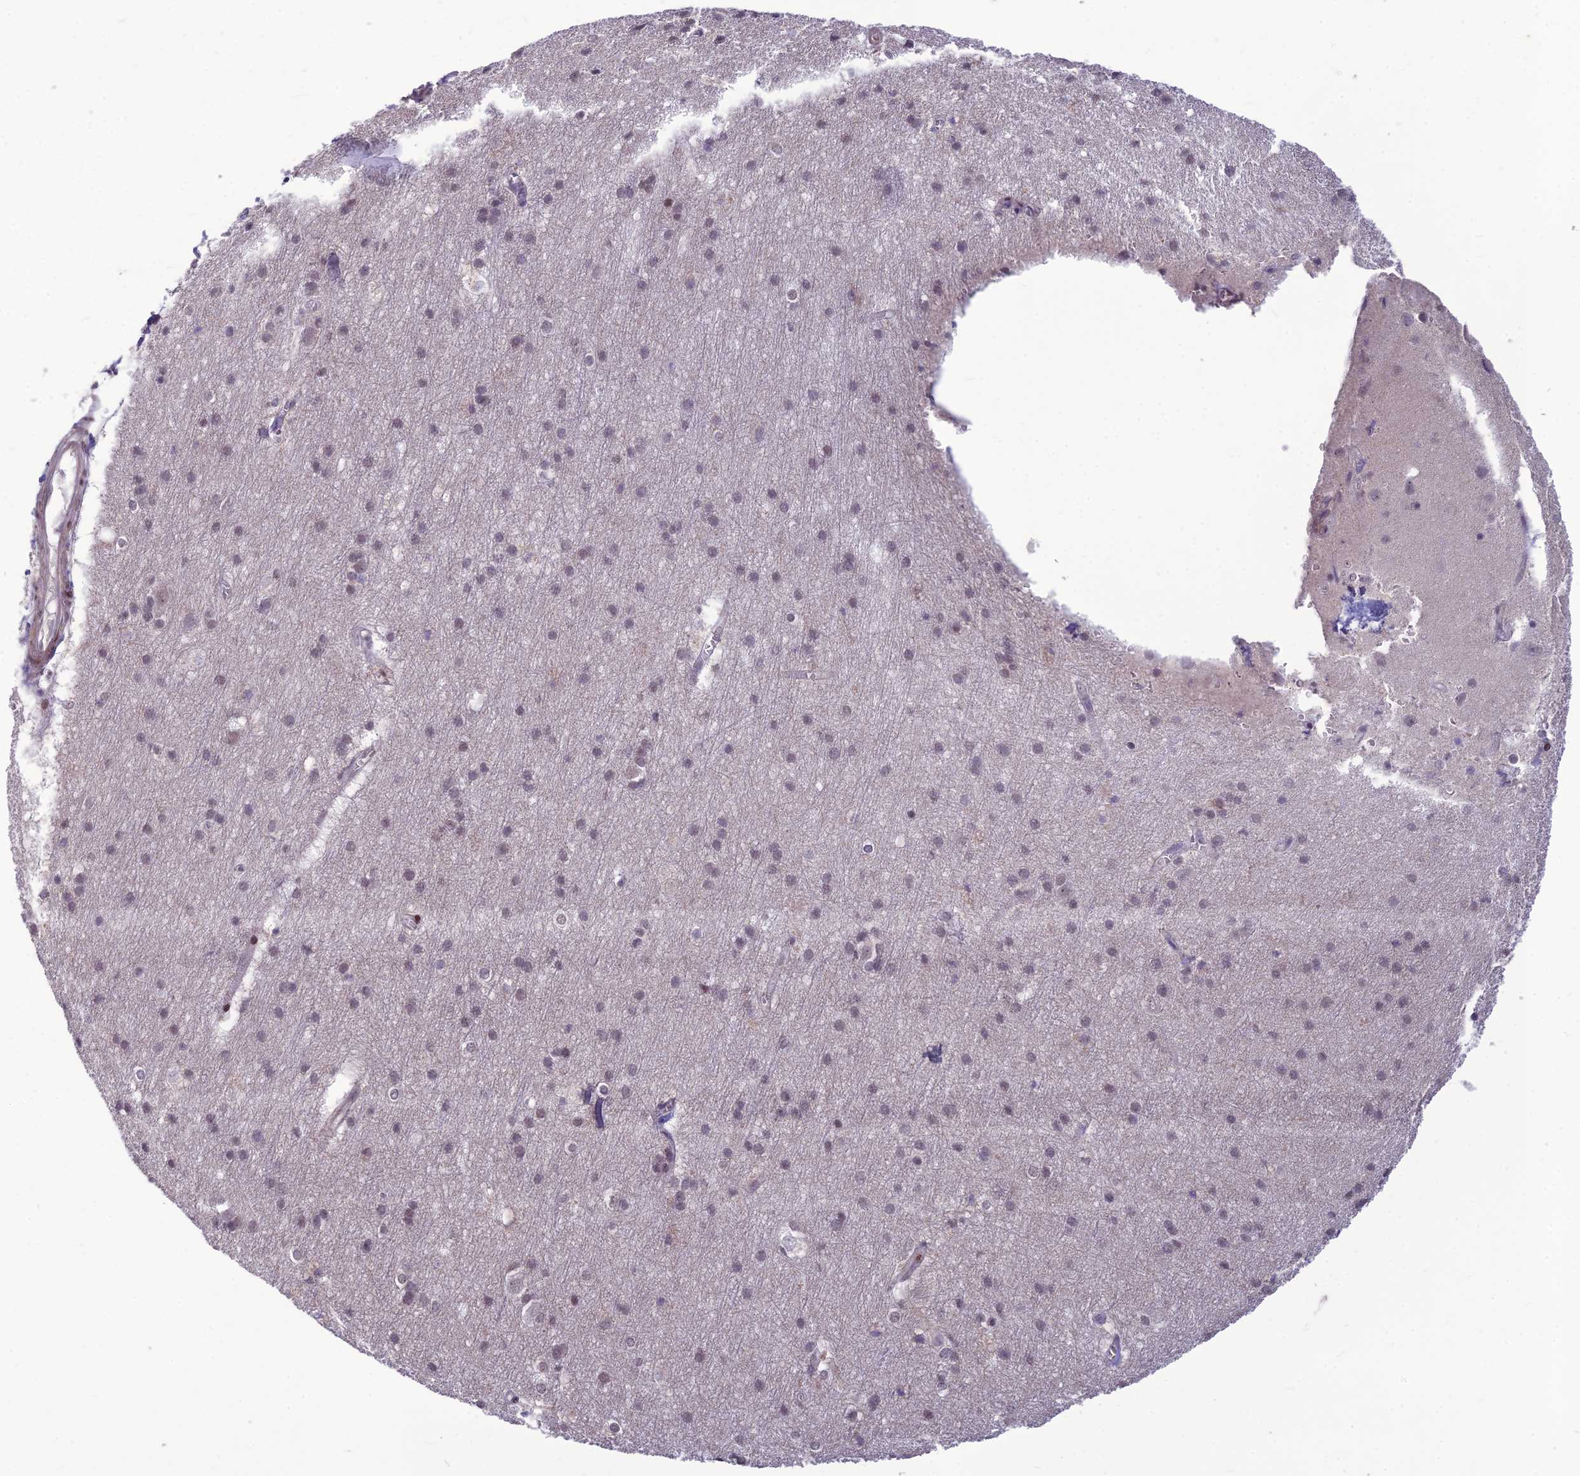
{"staining": {"intensity": "weak", "quantity": "25%-75%", "location": "cytoplasmic/membranous"}, "tissue": "cerebral cortex", "cell_type": "Endothelial cells", "image_type": "normal", "snomed": [{"axis": "morphology", "description": "Normal tissue, NOS"}, {"axis": "topography", "description": "Cerebral cortex"}], "caption": "A brown stain shows weak cytoplasmic/membranous expression of a protein in endothelial cells of unremarkable cerebral cortex. The protein is shown in brown color, while the nuclei are stained blue.", "gene": "FBRS", "patient": {"sex": "male", "age": 54}}